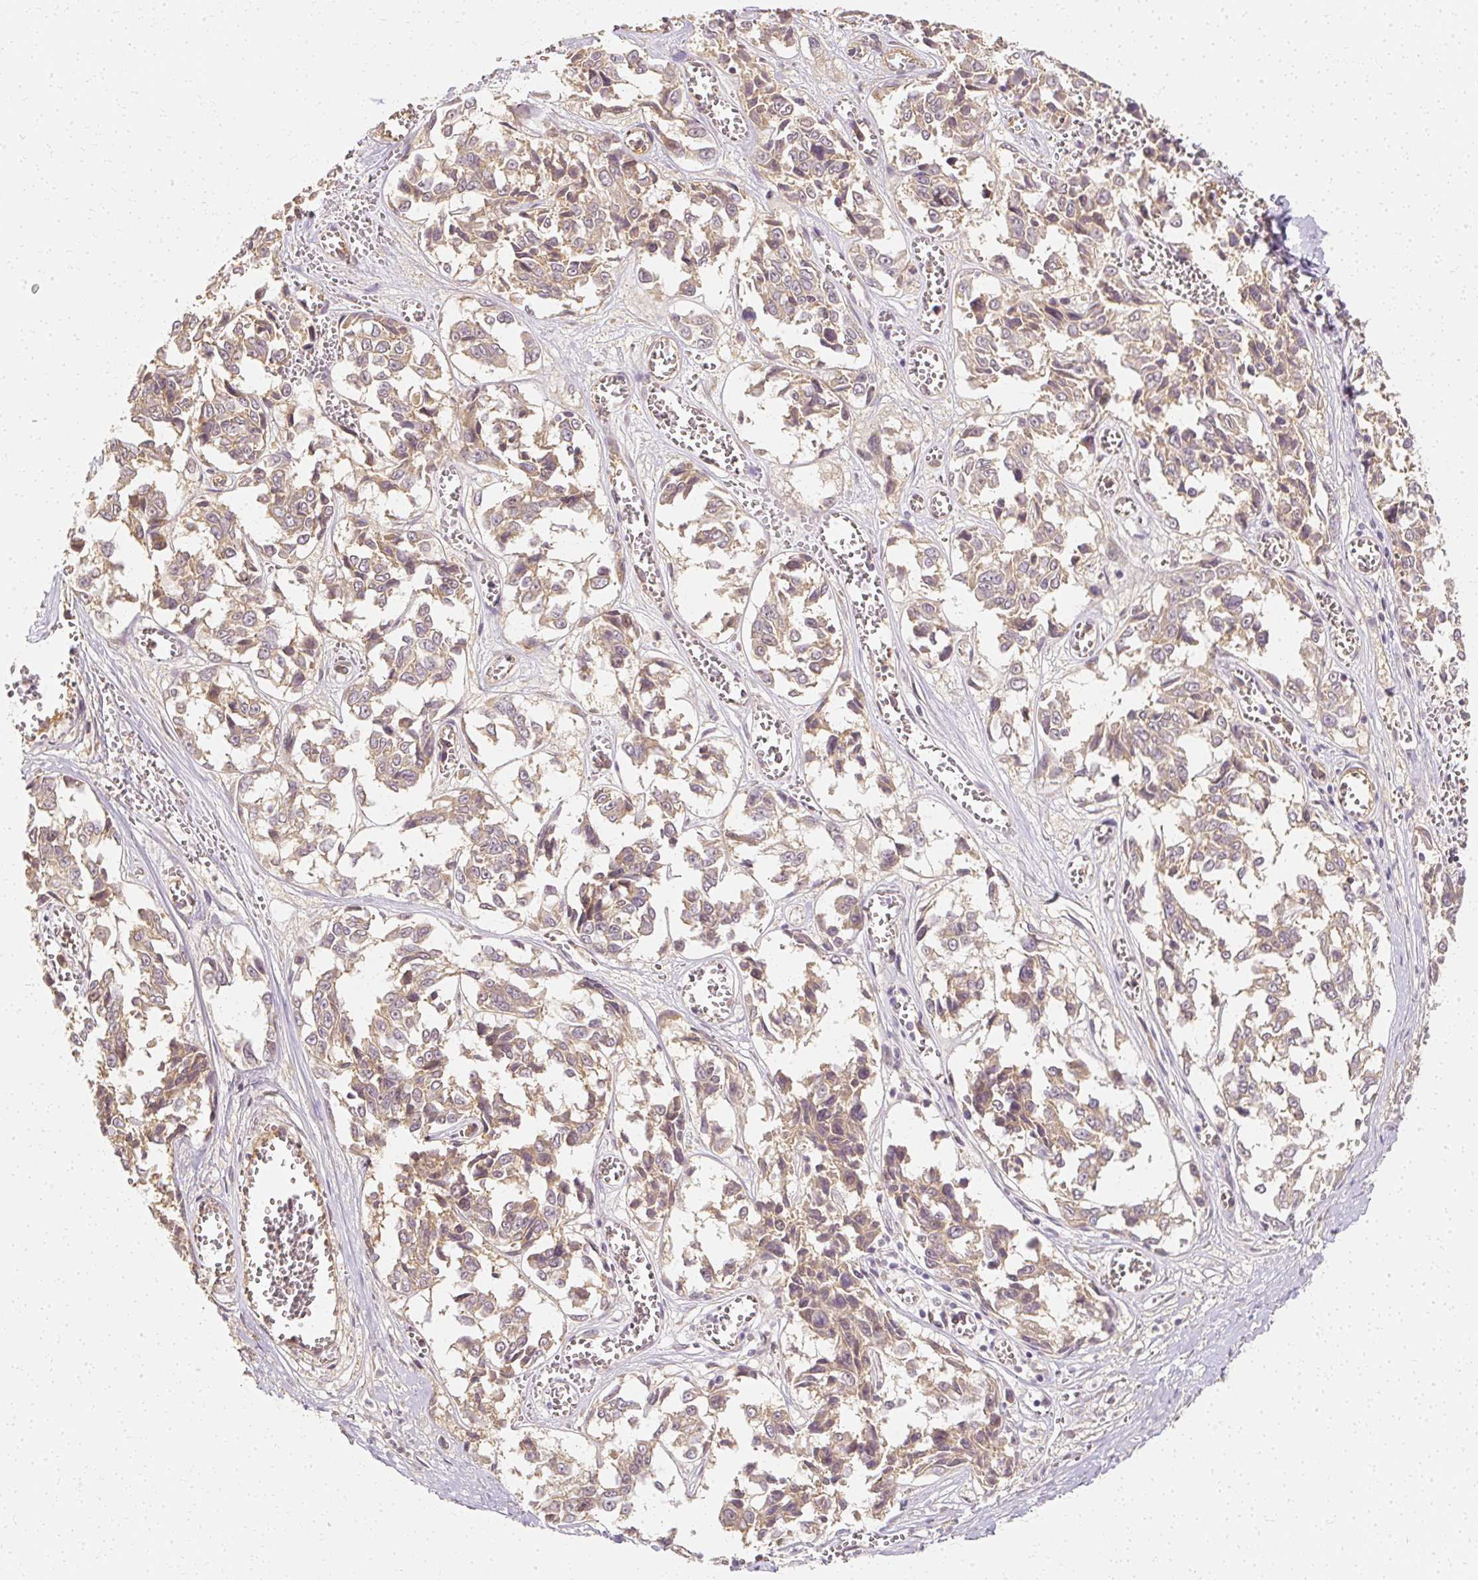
{"staining": {"intensity": "moderate", "quantity": ">75%", "location": "cytoplasmic/membranous"}, "tissue": "melanoma", "cell_type": "Tumor cells", "image_type": "cancer", "snomed": [{"axis": "morphology", "description": "Malignant melanoma, NOS"}, {"axis": "topography", "description": "Skin"}], "caption": "High-power microscopy captured an immunohistochemistry image of malignant melanoma, revealing moderate cytoplasmic/membranous expression in approximately >75% of tumor cells. (Stains: DAB in brown, nuclei in blue, Microscopy: brightfield microscopy at high magnification).", "gene": "GNAQ", "patient": {"sex": "female", "age": 64}}